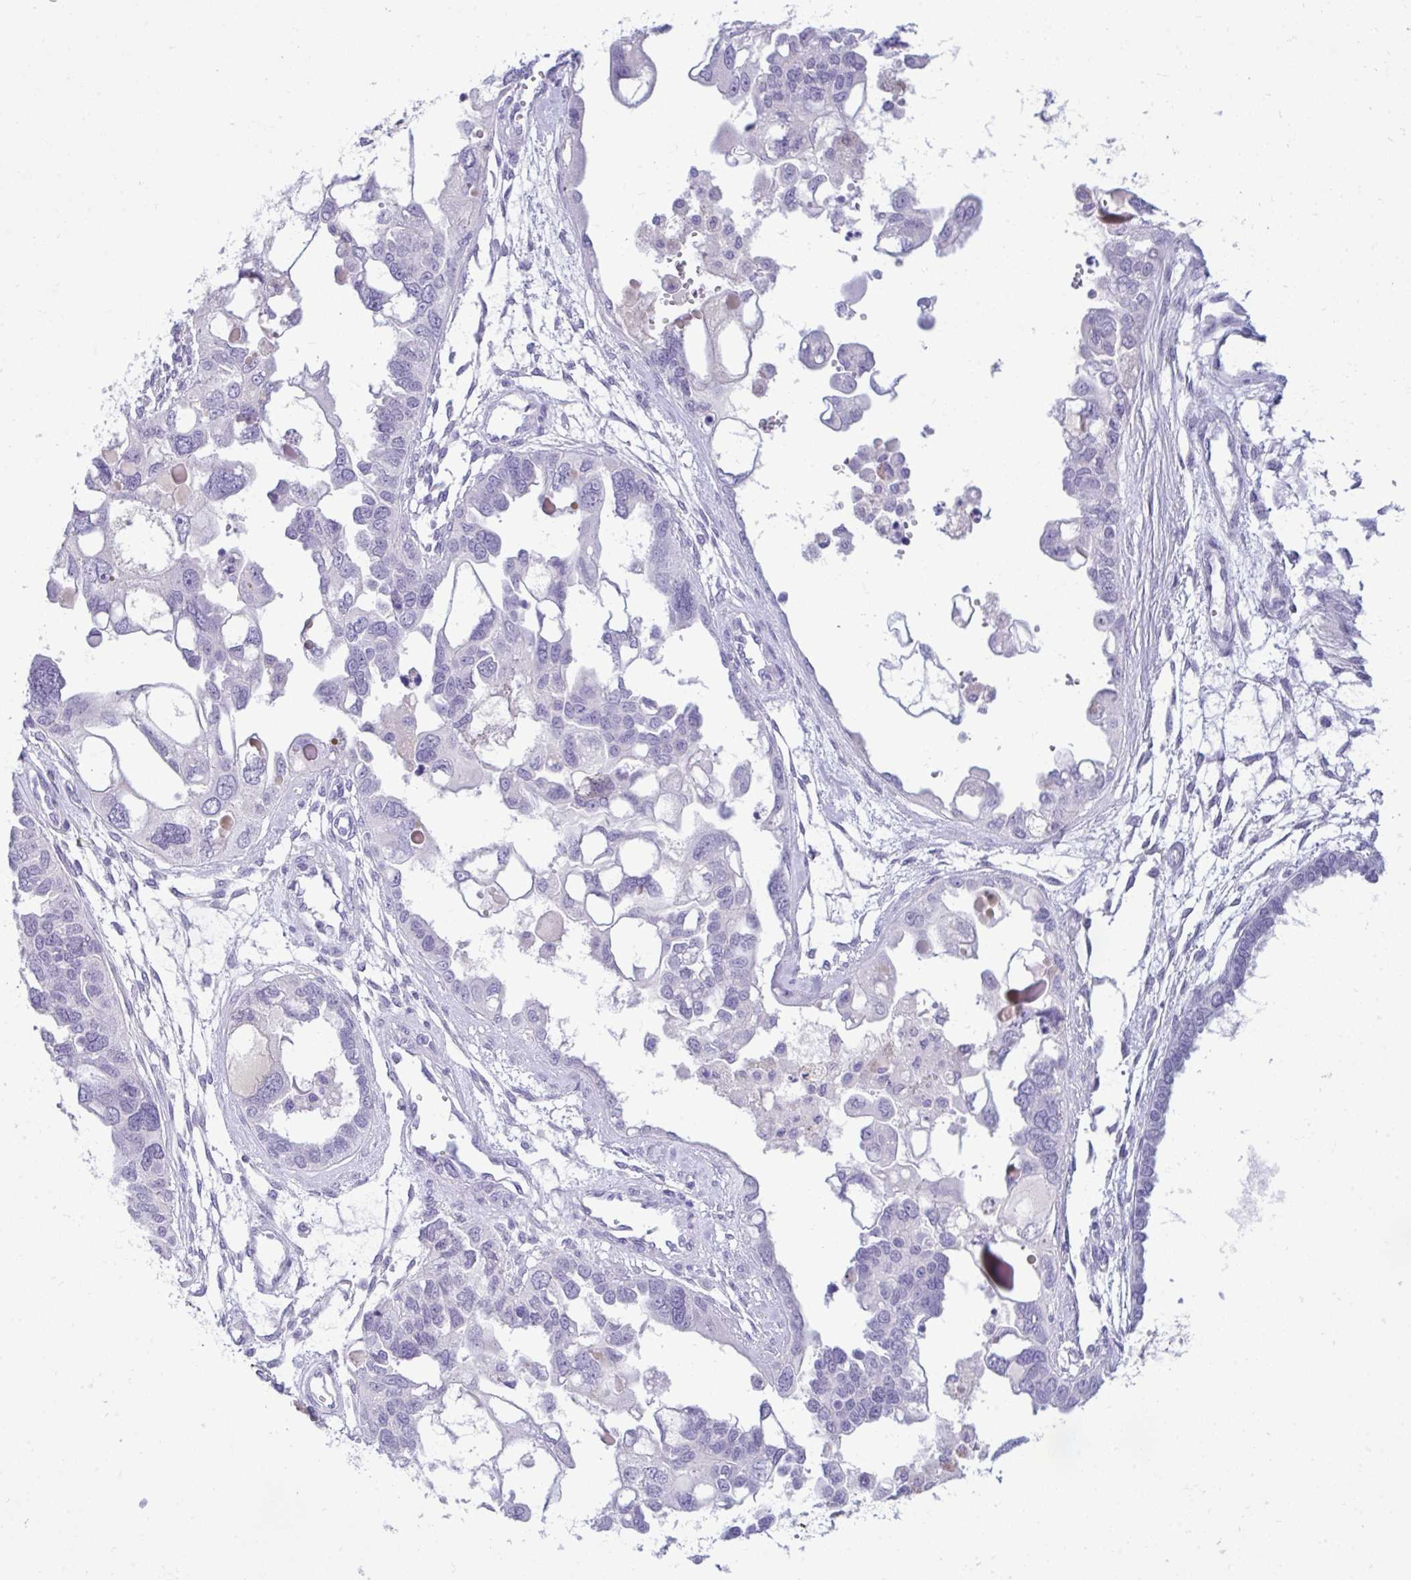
{"staining": {"intensity": "negative", "quantity": "none", "location": "none"}, "tissue": "ovarian cancer", "cell_type": "Tumor cells", "image_type": "cancer", "snomed": [{"axis": "morphology", "description": "Cystadenocarcinoma, serous, NOS"}, {"axis": "topography", "description": "Ovary"}], "caption": "Tumor cells show no significant protein expression in serous cystadenocarcinoma (ovarian). (Stains: DAB (3,3'-diaminobenzidine) immunohistochemistry with hematoxylin counter stain, Microscopy: brightfield microscopy at high magnification).", "gene": "PIGZ", "patient": {"sex": "female", "age": 51}}